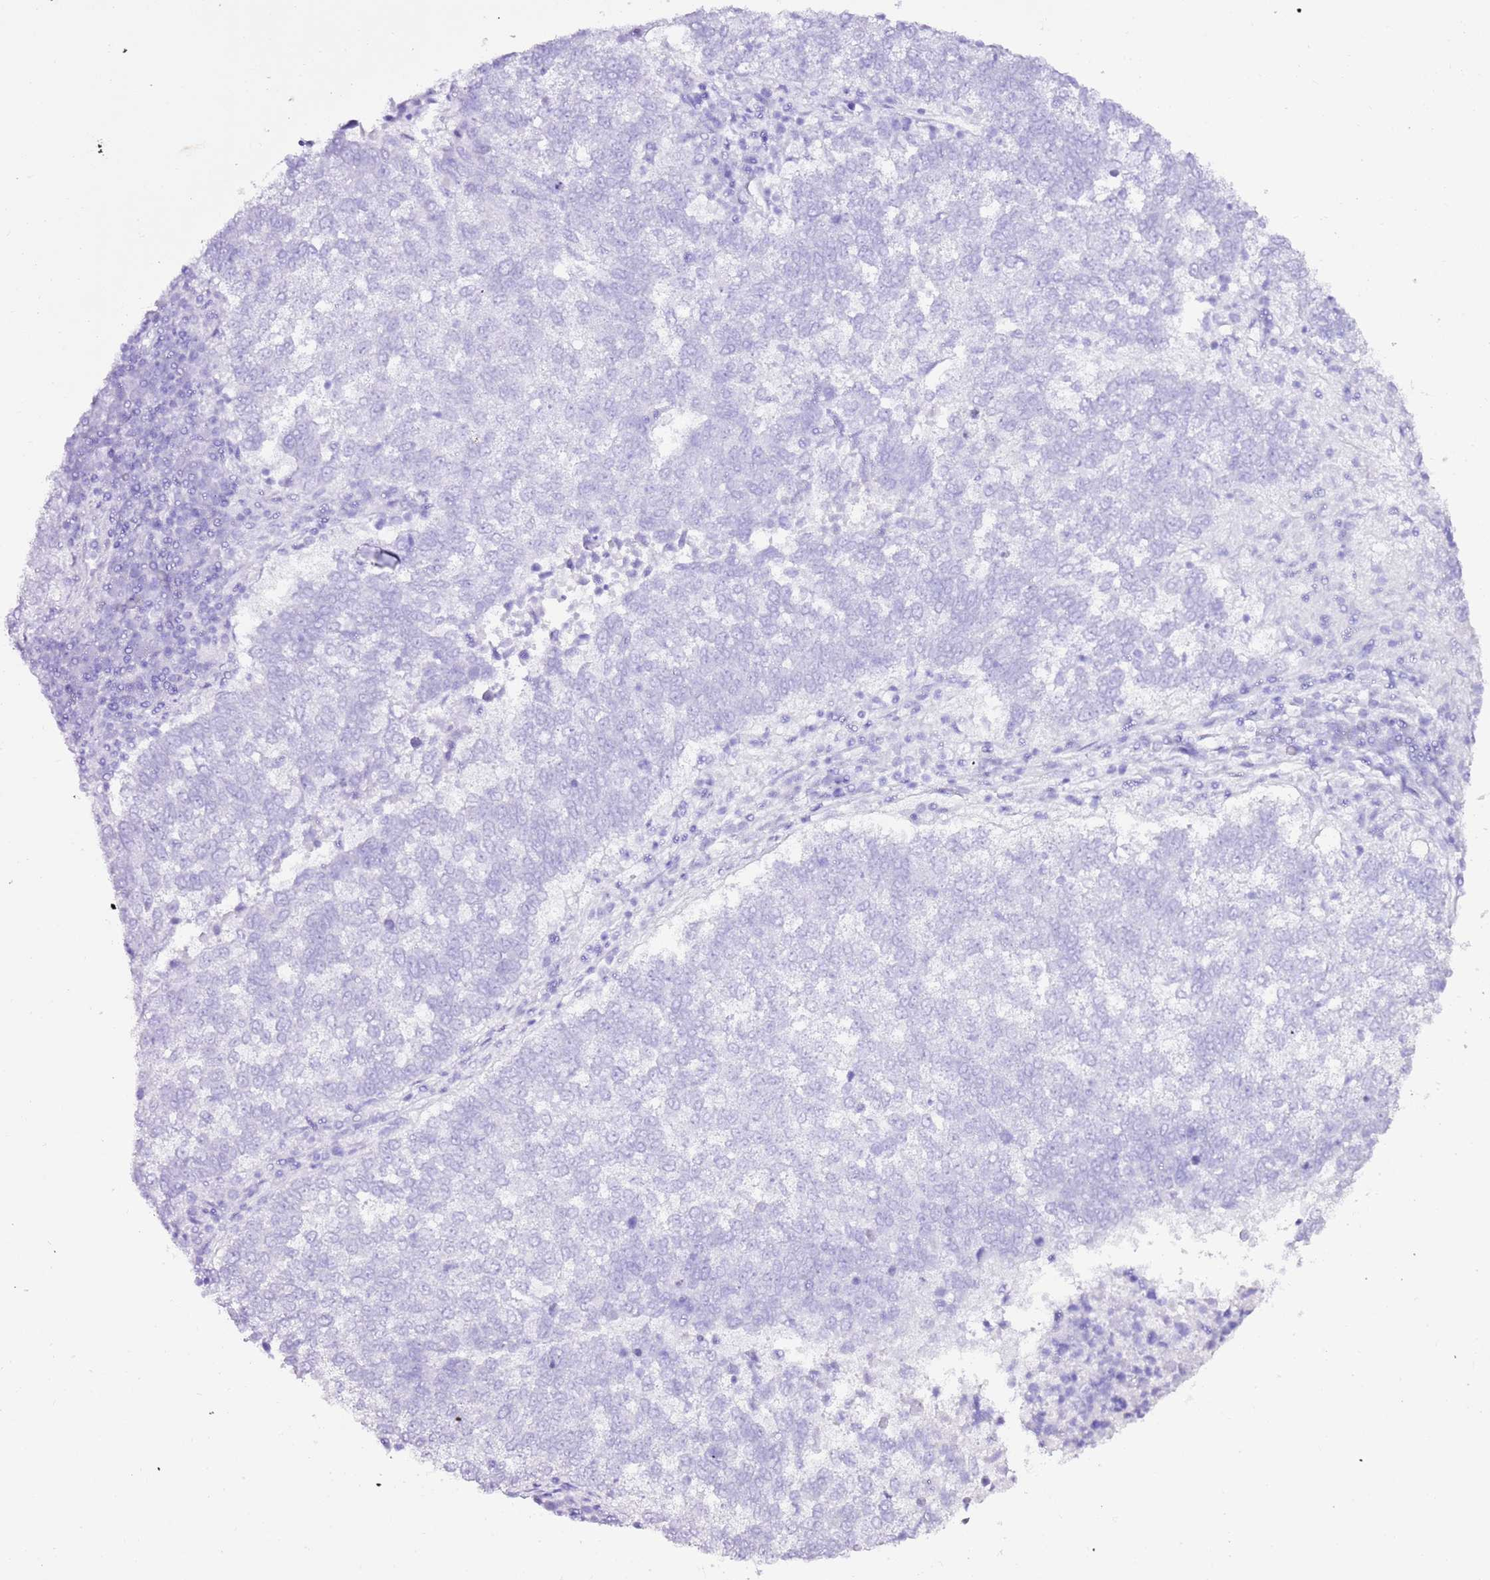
{"staining": {"intensity": "negative", "quantity": "none", "location": "none"}, "tissue": "lung cancer", "cell_type": "Tumor cells", "image_type": "cancer", "snomed": [{"axis": "morphology", "description": "Squamous cell carcinoma, NOS"}, {"axis": "topography", "description": "Lung"}], "caption": "The micrograph exhibits no significant expression in tumor cells of lung cancer (squamous cell carcinoma).", "gene": "ART5", "patient": {"sex": "male", "age": 73}}